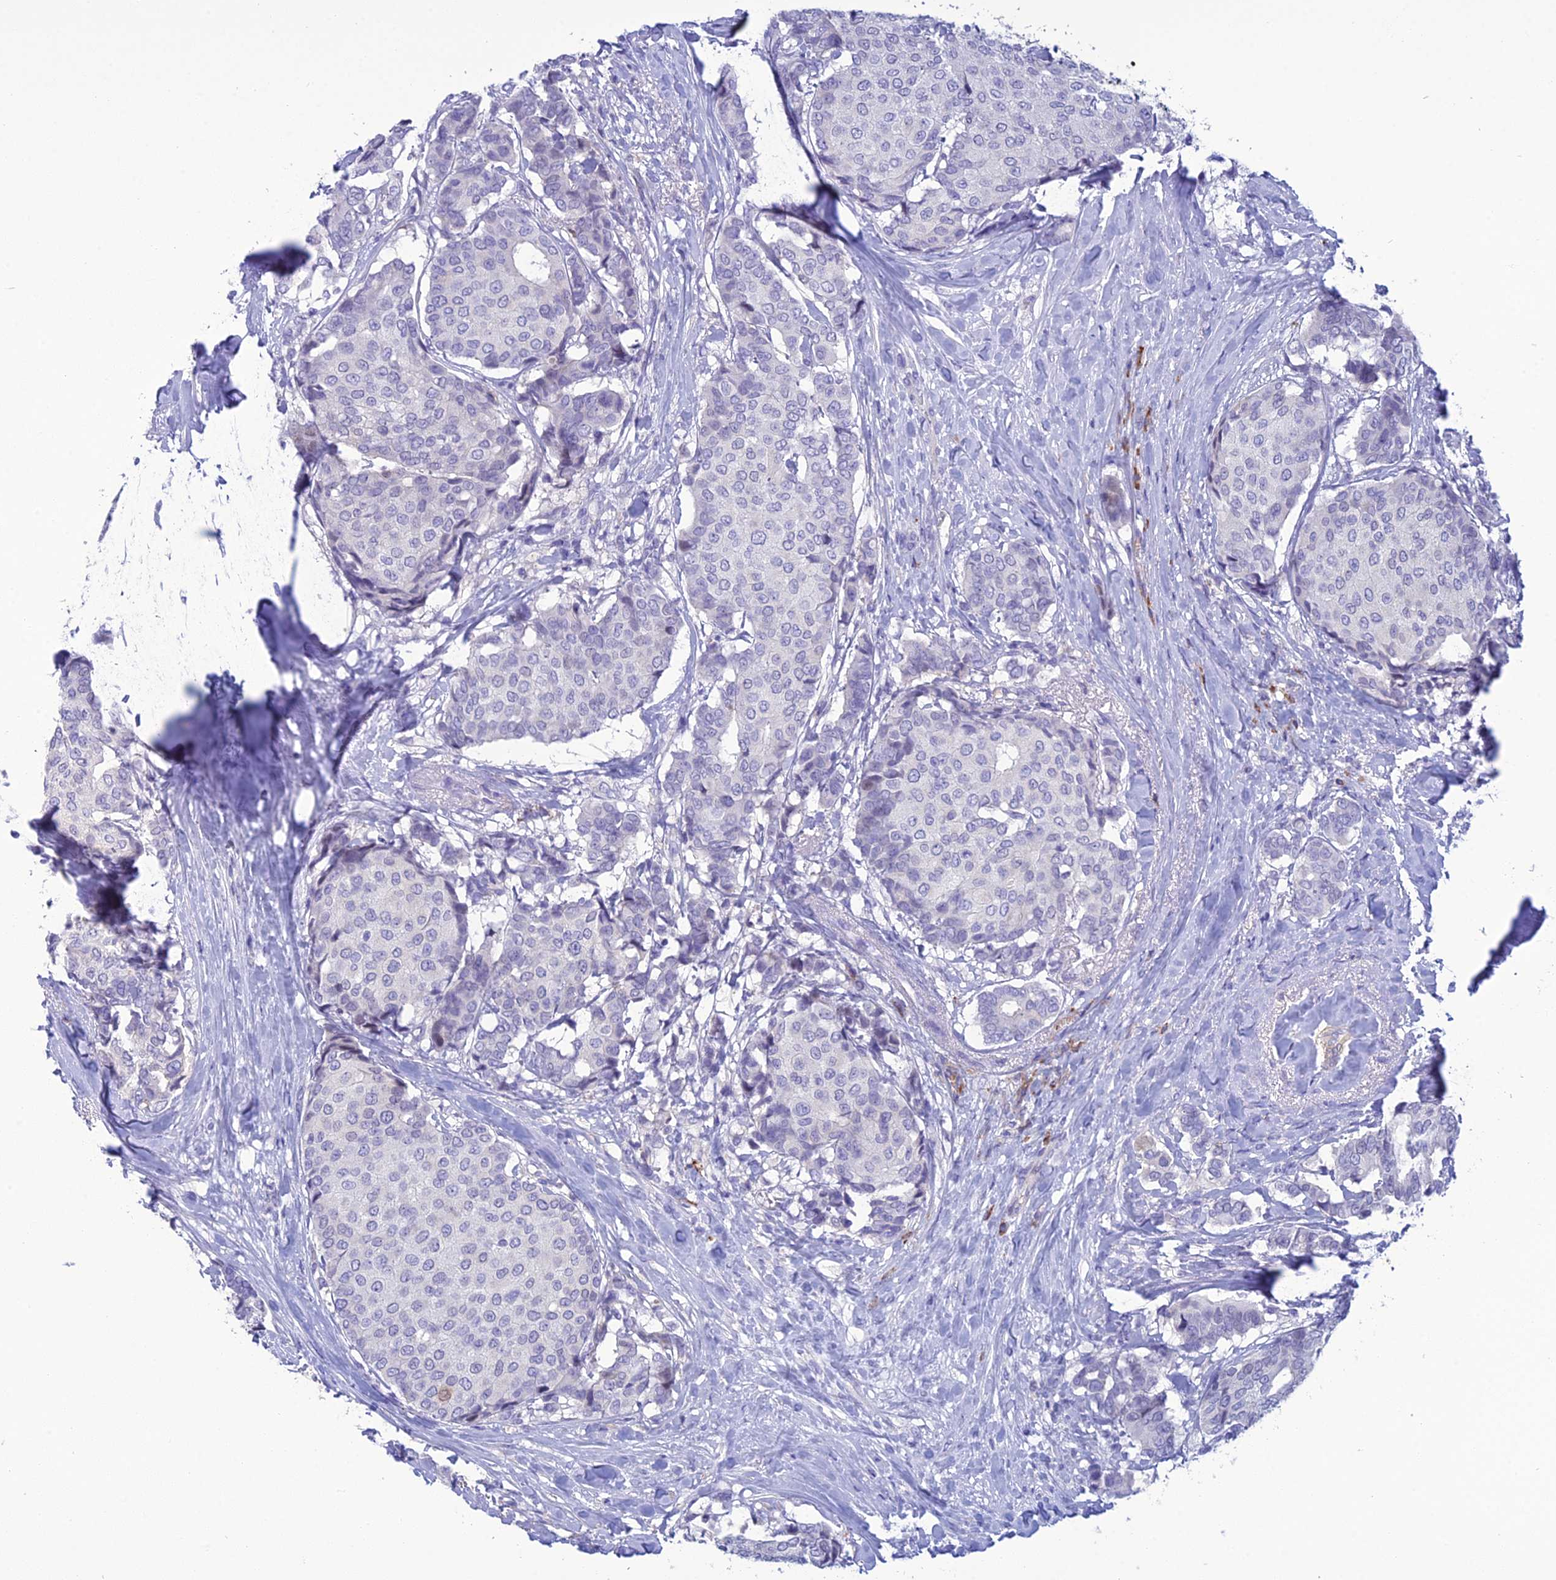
{"staining": {"intensity": "negative", "quantity": "none", "location": "none"}, "tissue": "breast cancer", "cell_type": "Tumor cells", "image_type": "cancer", "snomed": [{"axis": "morphology", "description": "Duct carcinoma"}, {"axis": "topography", "description": "Breast"}], "caption": "IHC histopathology image of neoplastic tissue: human breast cancer stained with DAB reveals no significant protein staining in tumor cells. (Stains: DAB (3,3'-diaminobenzidine) immunohistochemistry (IHC) with hematoxylin counter stain, Microscopy: brightfield microscopy at high magnification).", "gene": "CRB2", "patient": {"sex": "female", "age": 75}}